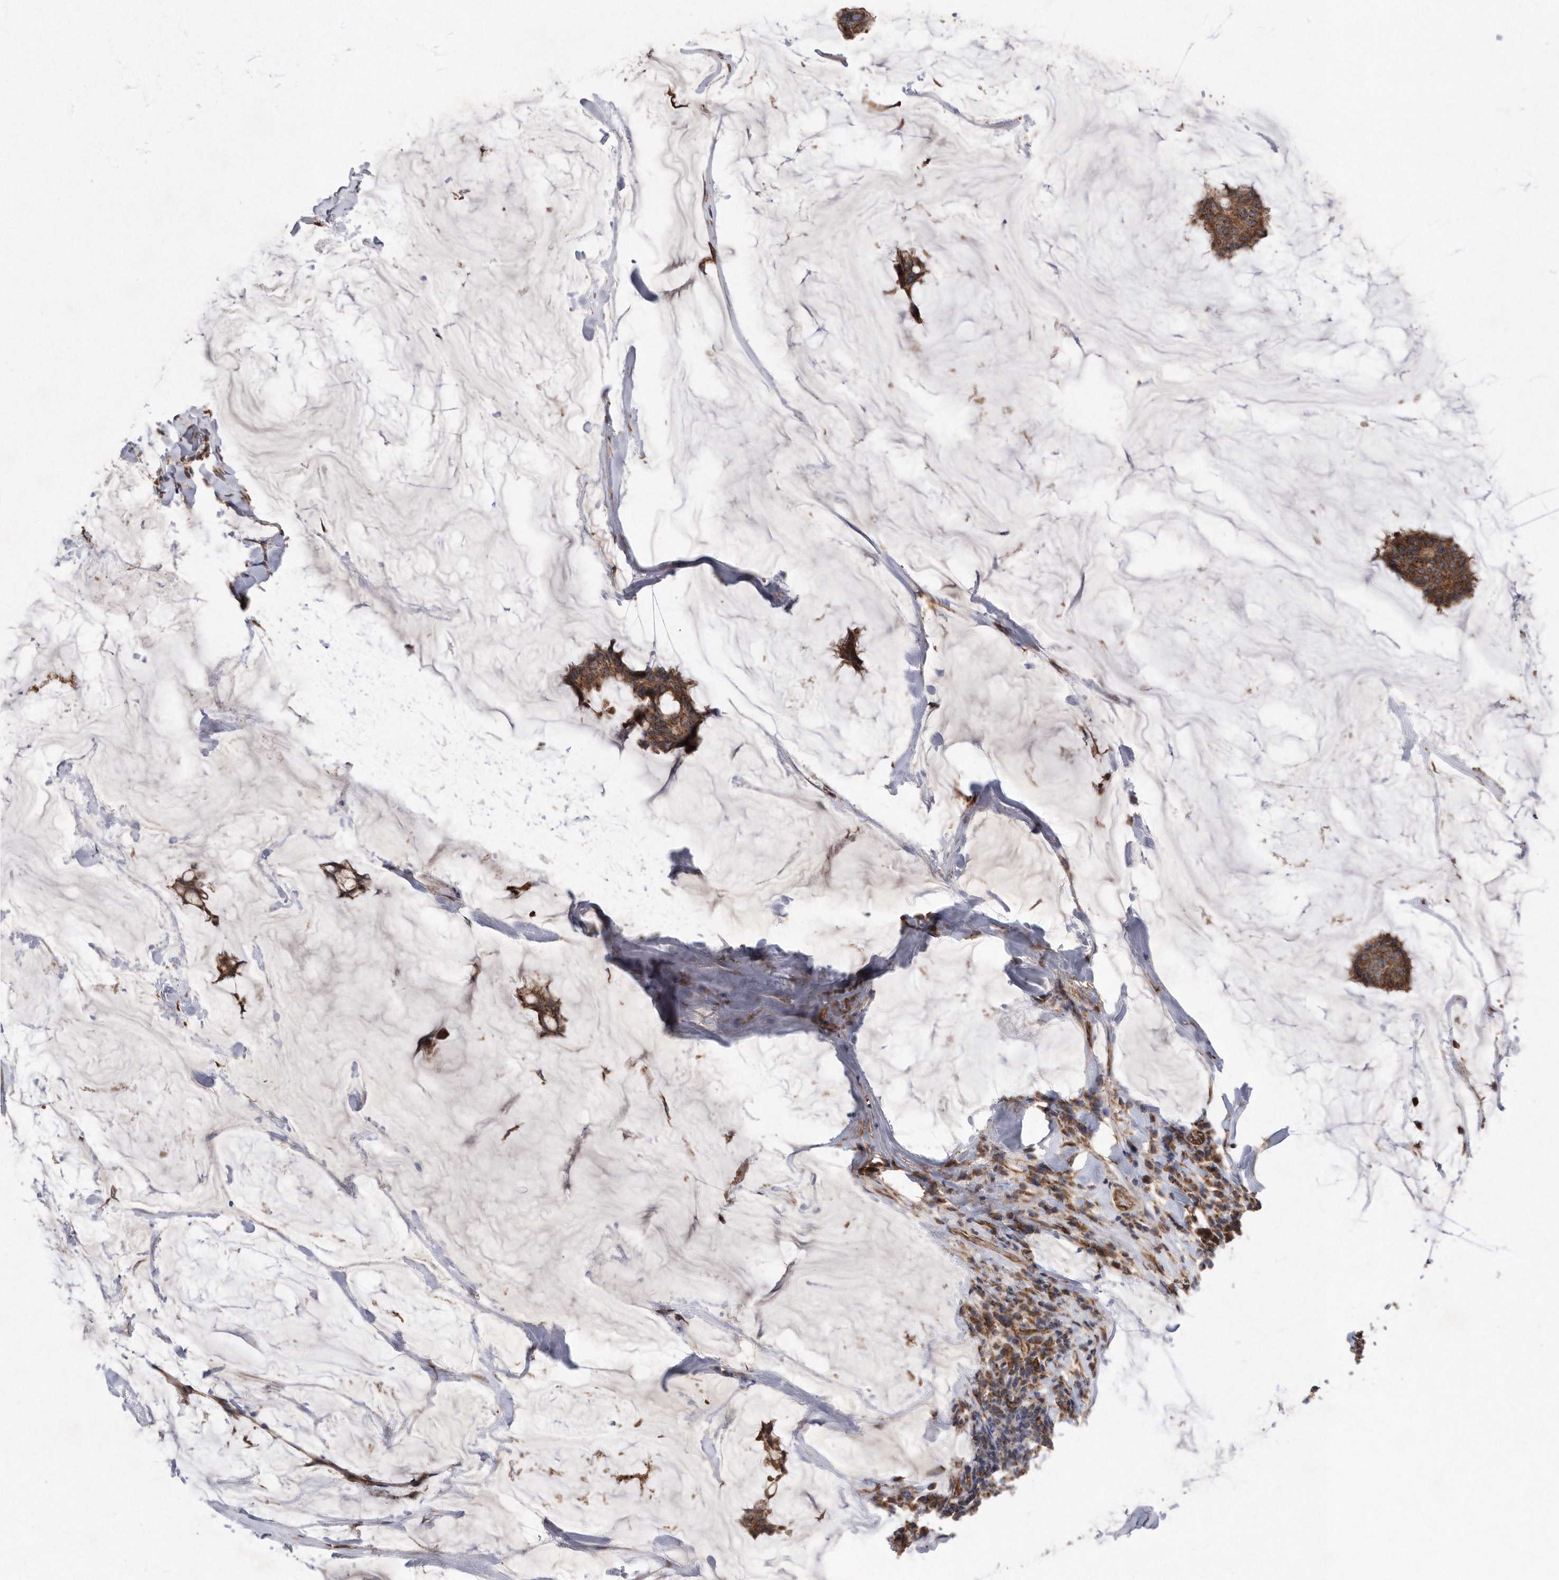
{"staining": {"intensity": "moderate", "quantity": ">75%", "location": "cytoplasmic/membranous"}, "tissue": "breast cancer", "cell_type": "Tumor cells", "image_type": "cancer", "snomed": [{"axis": "morphology", "description": "Duct carcinoma"}, {"axis": "topography", "description": "Breast"}], "caption": "Protein expression analysis of human breast cancer reveals moderate cytoplasmic/membranous positivity in approximately >75% of tumor cells.", "gene": "PON2", "patient": {"sex": "female", "age": 93}}